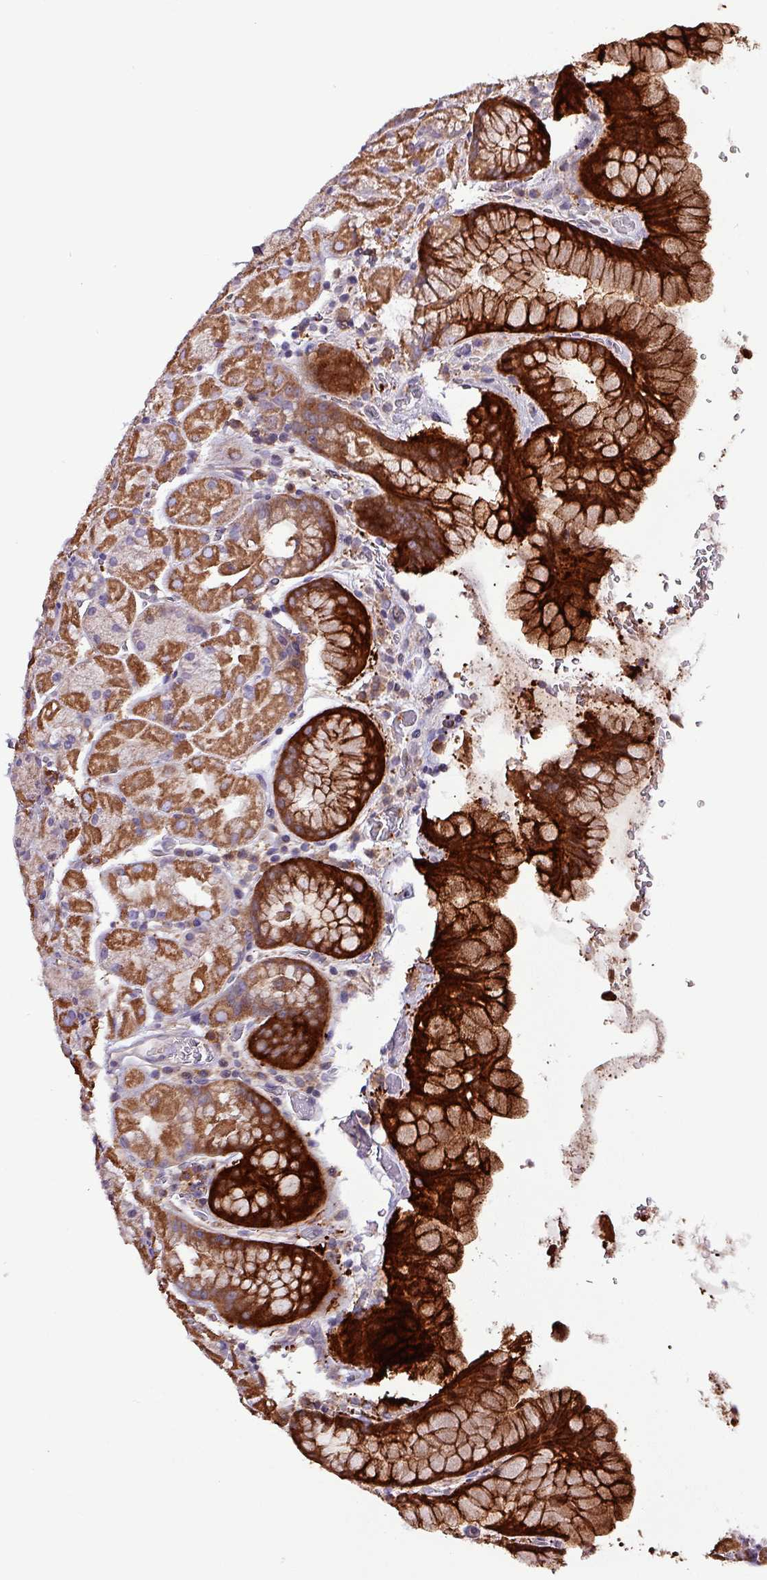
{"staining": {"intensity": "strong", "quantity": "25%-75%", "location": "cytoplasmic/membranous"}, "tissue": "stomach", "cell_type": "Glandular cells", "image_type": "normal", "snomed": [{"axis": "morphology", "description": "Normal tissue, NOS"}, {"axis": "topography", "description": "Stomach, upper"}, {"axis": "topography", "description": "Stomach, lower"}], "caption": "Immunohistochemistry staining of normal stomach, which displays high levels of strong cytoplasmic/membranous positivity in about 25%-75% of glandular cells indicating strong cytoplasmic/membranous protein expression. The staining was performed using DAB (3,3'-diaminobenzidine) (brown) for protein detection and nuclei were counterstained in hematoxylin (blue).", "gene": "SCIN", "patient": {"sex": "male", "age": 67}}